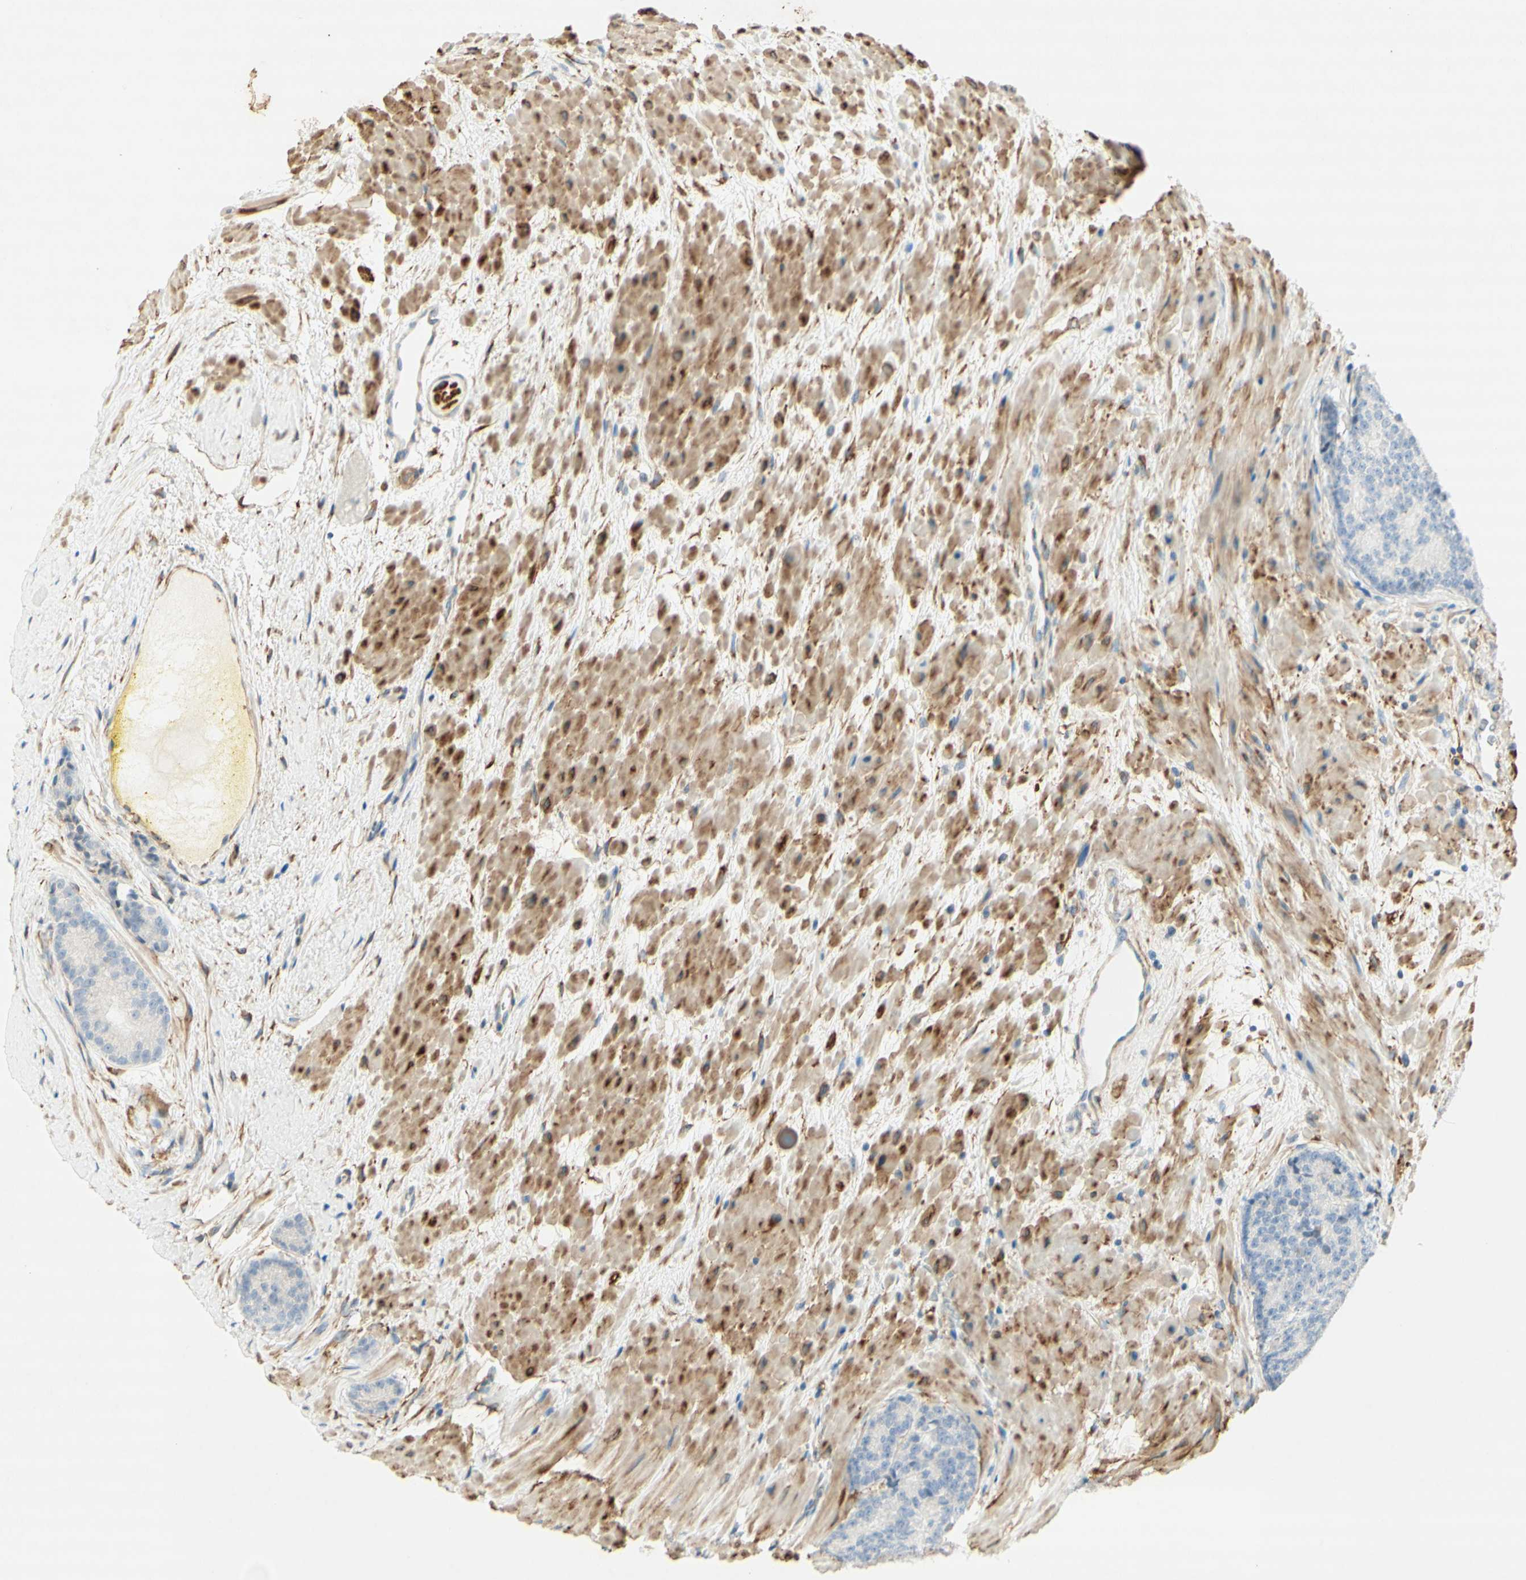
{"staining": {"intensity": "negative", "quantity": "none", "location": "none"}, "tissue": "prostate cancer", "cell_type": "Tumor cells", "image_type": "cancer", "snomed": [{"axis": "morphology", "description": "Adenocarcinoma, High grade"}, {"axis": "topography", "description": "Prostate"}], "caption": "Immunohistochemistry (IHC) micrograph of neoplastic tissue: human prostate high-grade adenocarcinoma stained with DAB shows no significant protein positivity in tumor cells.", "gene": "MAP1B", "patient": {"sex": "male", "age": 61}}